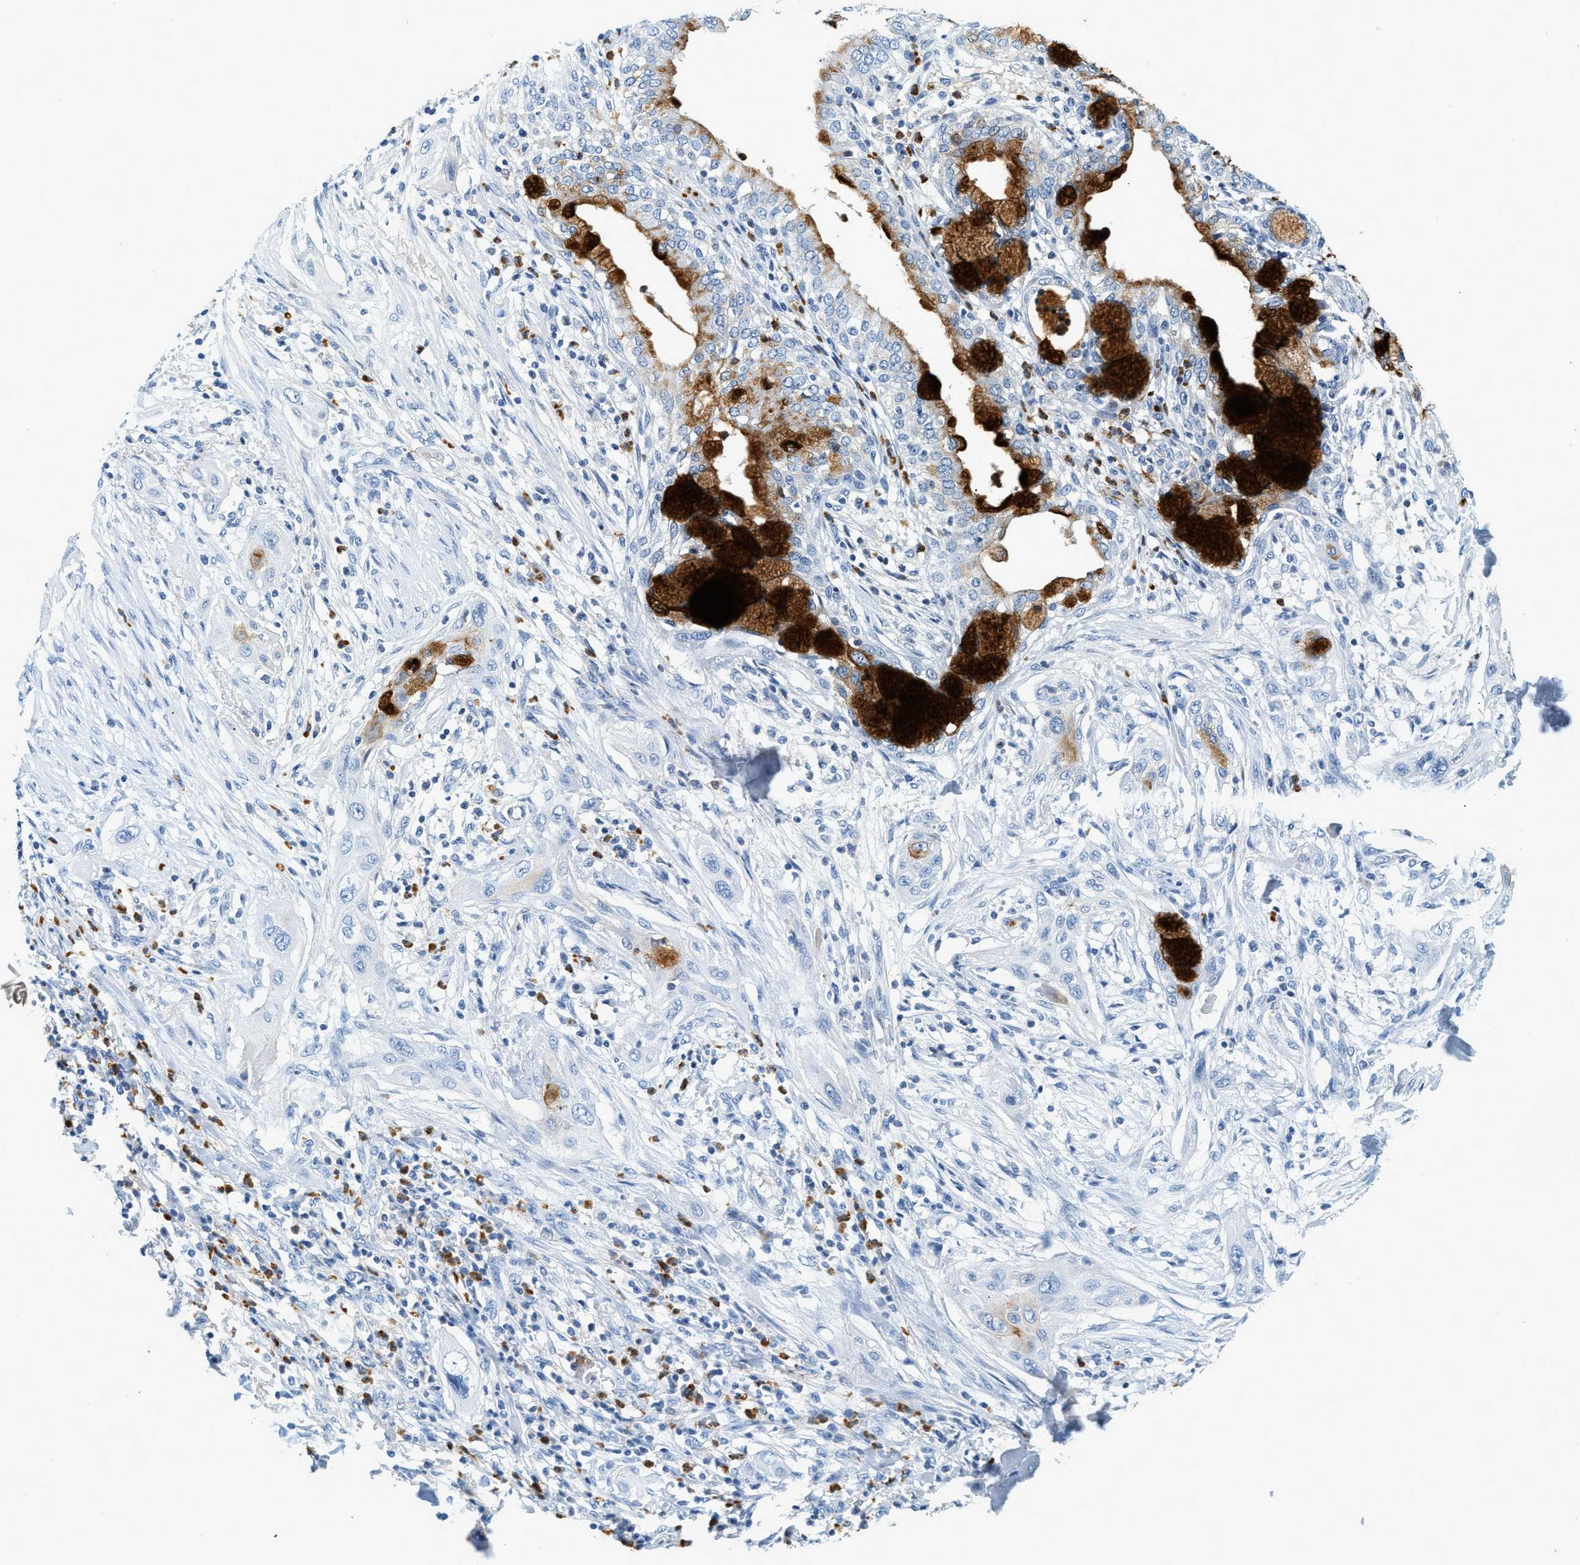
{"staining": {"intensity": "negative", "quantity": "none", "location": "none"}, "tissue": "lung cancer", "cell_type": "Tumor cells", "image_type": "cancer", "snomed": [{"axis": "morphology", "description": "Squamous cell carcinoma, NOS"}, {"axis": "topography", "description": "Lung"}], "caption": "An IHC image of lung cancer is shown. There is no staining in tumor cells of lung cancer.", "gene": "LCN2", "patient": {"sex": "female", "age": 47}}